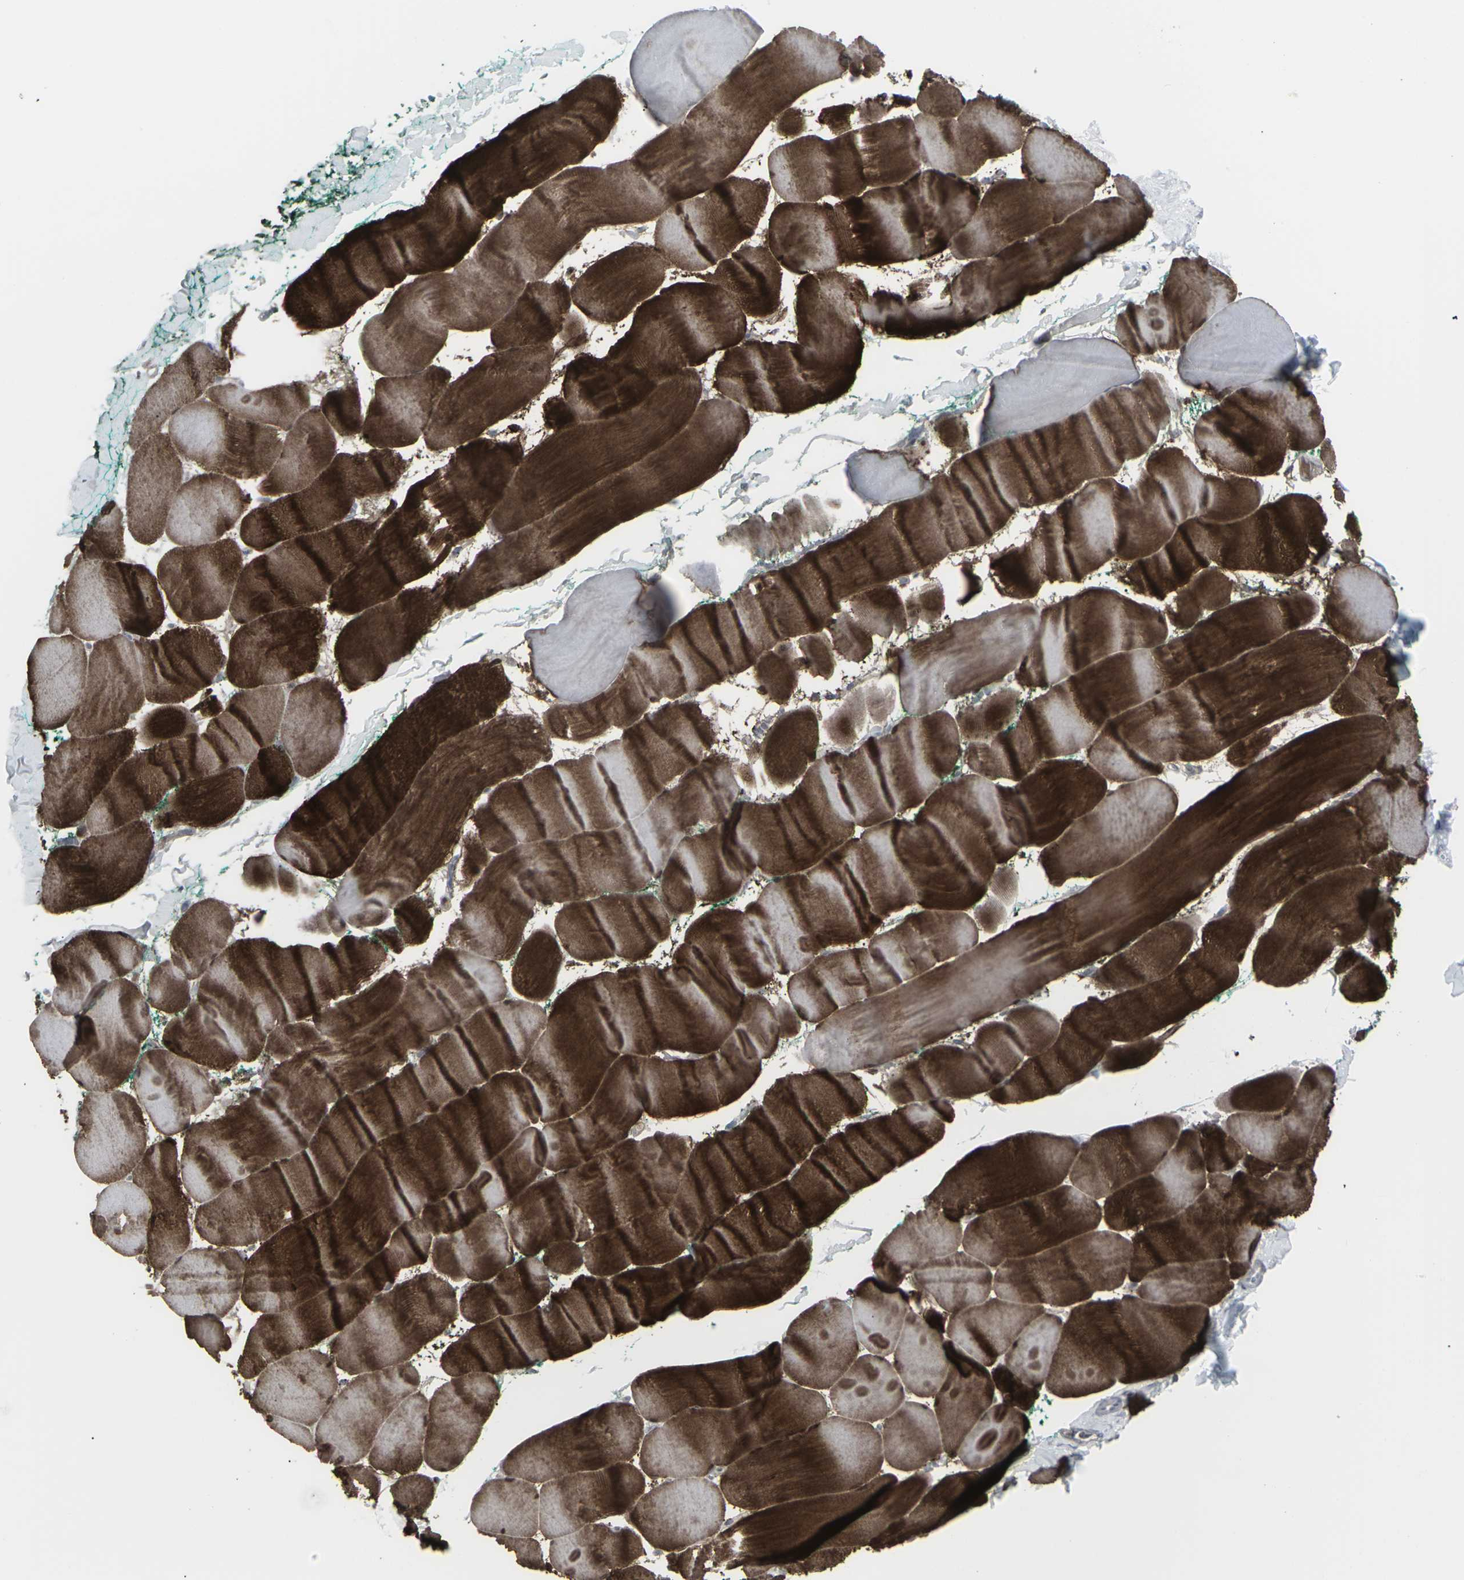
{"staining": {"intensity": "strong", "quantity": ">75%", "location": "cytoplasmic/membranous"}, "tissue": "skeletal muscle", "cell_type": "Myocytes", "image_type": "normal", "snomed": [{"axis": "morphology", "description": "Normal tissue, NOS"}, {"axis": "morphology", "description": "Squamous cell carcinoma, NOS"}, {"axis": "topography", "description": "Skeletal muscle"}], "caption": "Strong cytoplasmic/membranous expression for a protein is appreciated in approximately >75% of myocytes of benign skeletal muscle using immunohistochemistry.", "gene": "APOBEC2", "patient": {"sex": "male", "age": 51}}